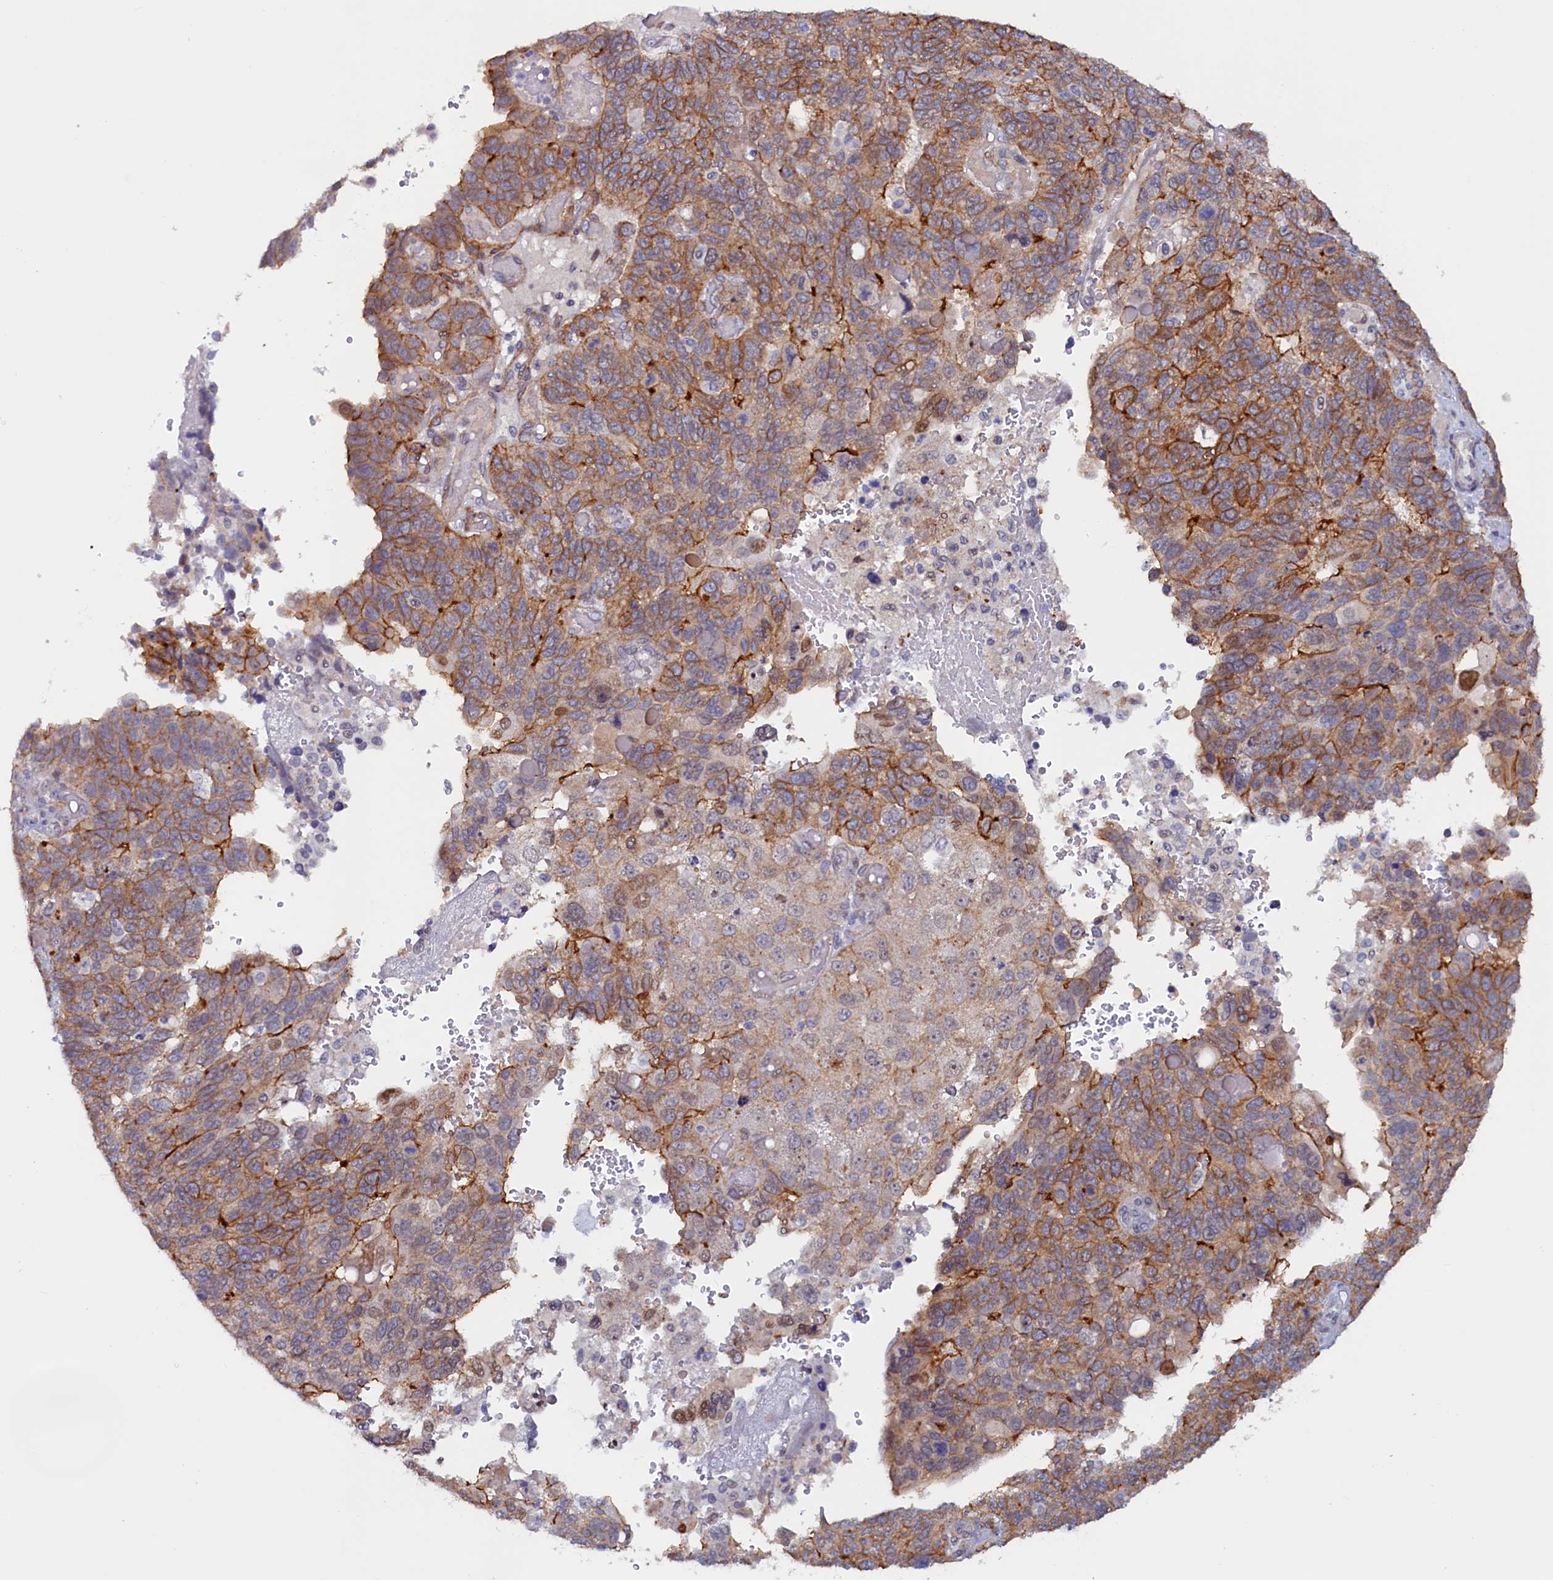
{"staining": {"intensity": "moderate", "quantity": "25%-75%", "location": "cytoplasmic/membranous"}, "tissue": "endometrial cancer", "cell_type": "Tumor cells", "image_type": "cancer", "snomed": [{"axis": "morphology", "description": "Adenocarcinoma, NOS"}, {"axis": "topography", "description": "Endometrium"}], "caption": "Tumor cells exhibit medium levels of moderate cytoplasmic/membranous expression in about 25%-75% of cells in human endometrial adenocarcinoma.", "gene": "PACSIN3", "patient": {"sex": "female", "age": 66}}